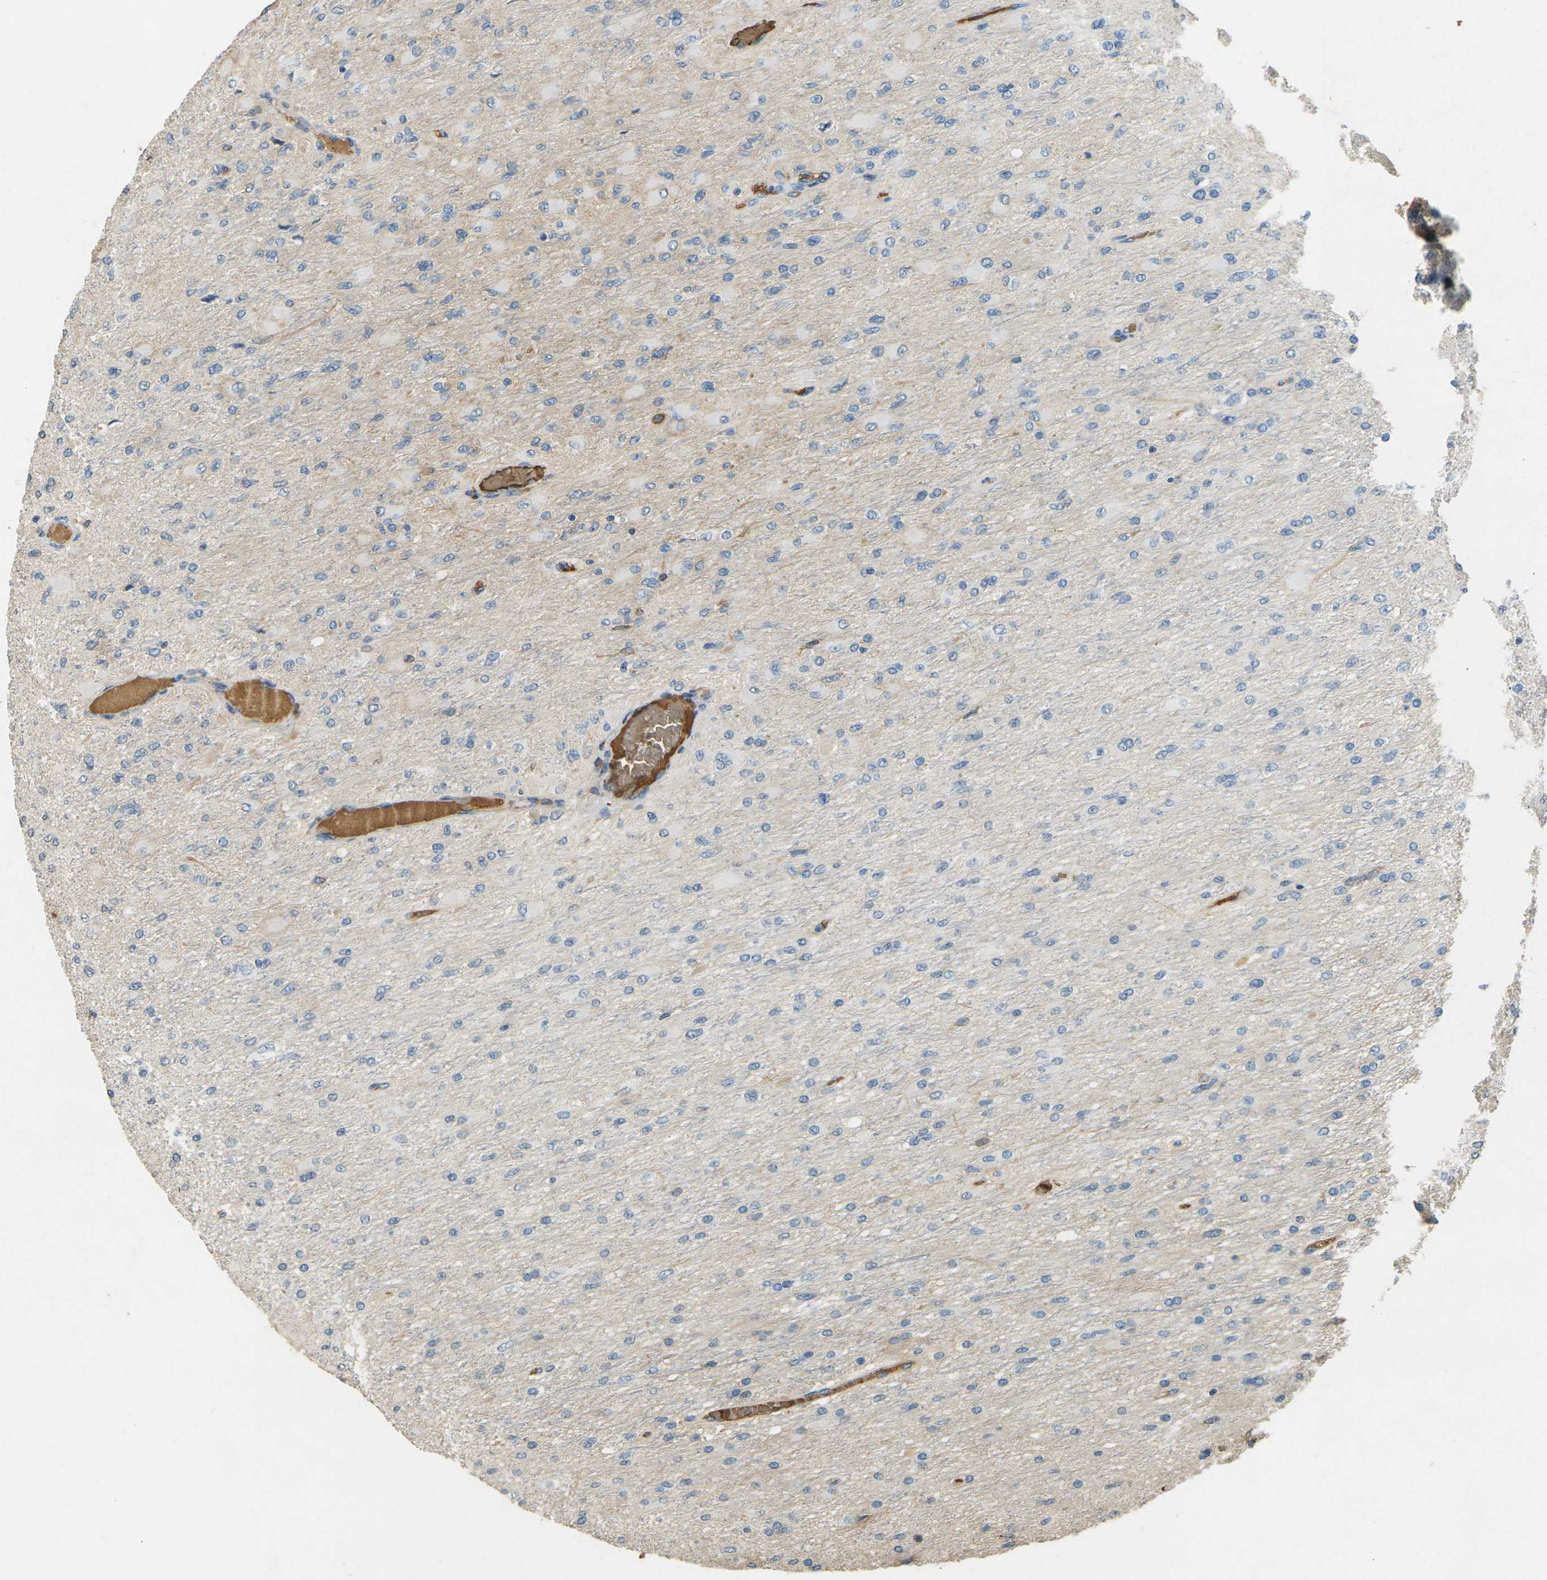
{"staining": {"intensity": "negative", "quantity": "none", "location": "none"}, "tissue": "glioma", "cell_type": "Tumor cells", "image_type": "cancer", "snomed": [{"axis": "morphology", "description": "Glioma, malignant, High grade"}, {"axis": "topography", "description": "Cerebral cortex"}], "caption": "Tumor cells are negative for brown protein staining in malignant glioma (high-grade). Nuclei are stained in blue.", "gene": "HBB", "patient": {"sex": "female", "age": 36}}